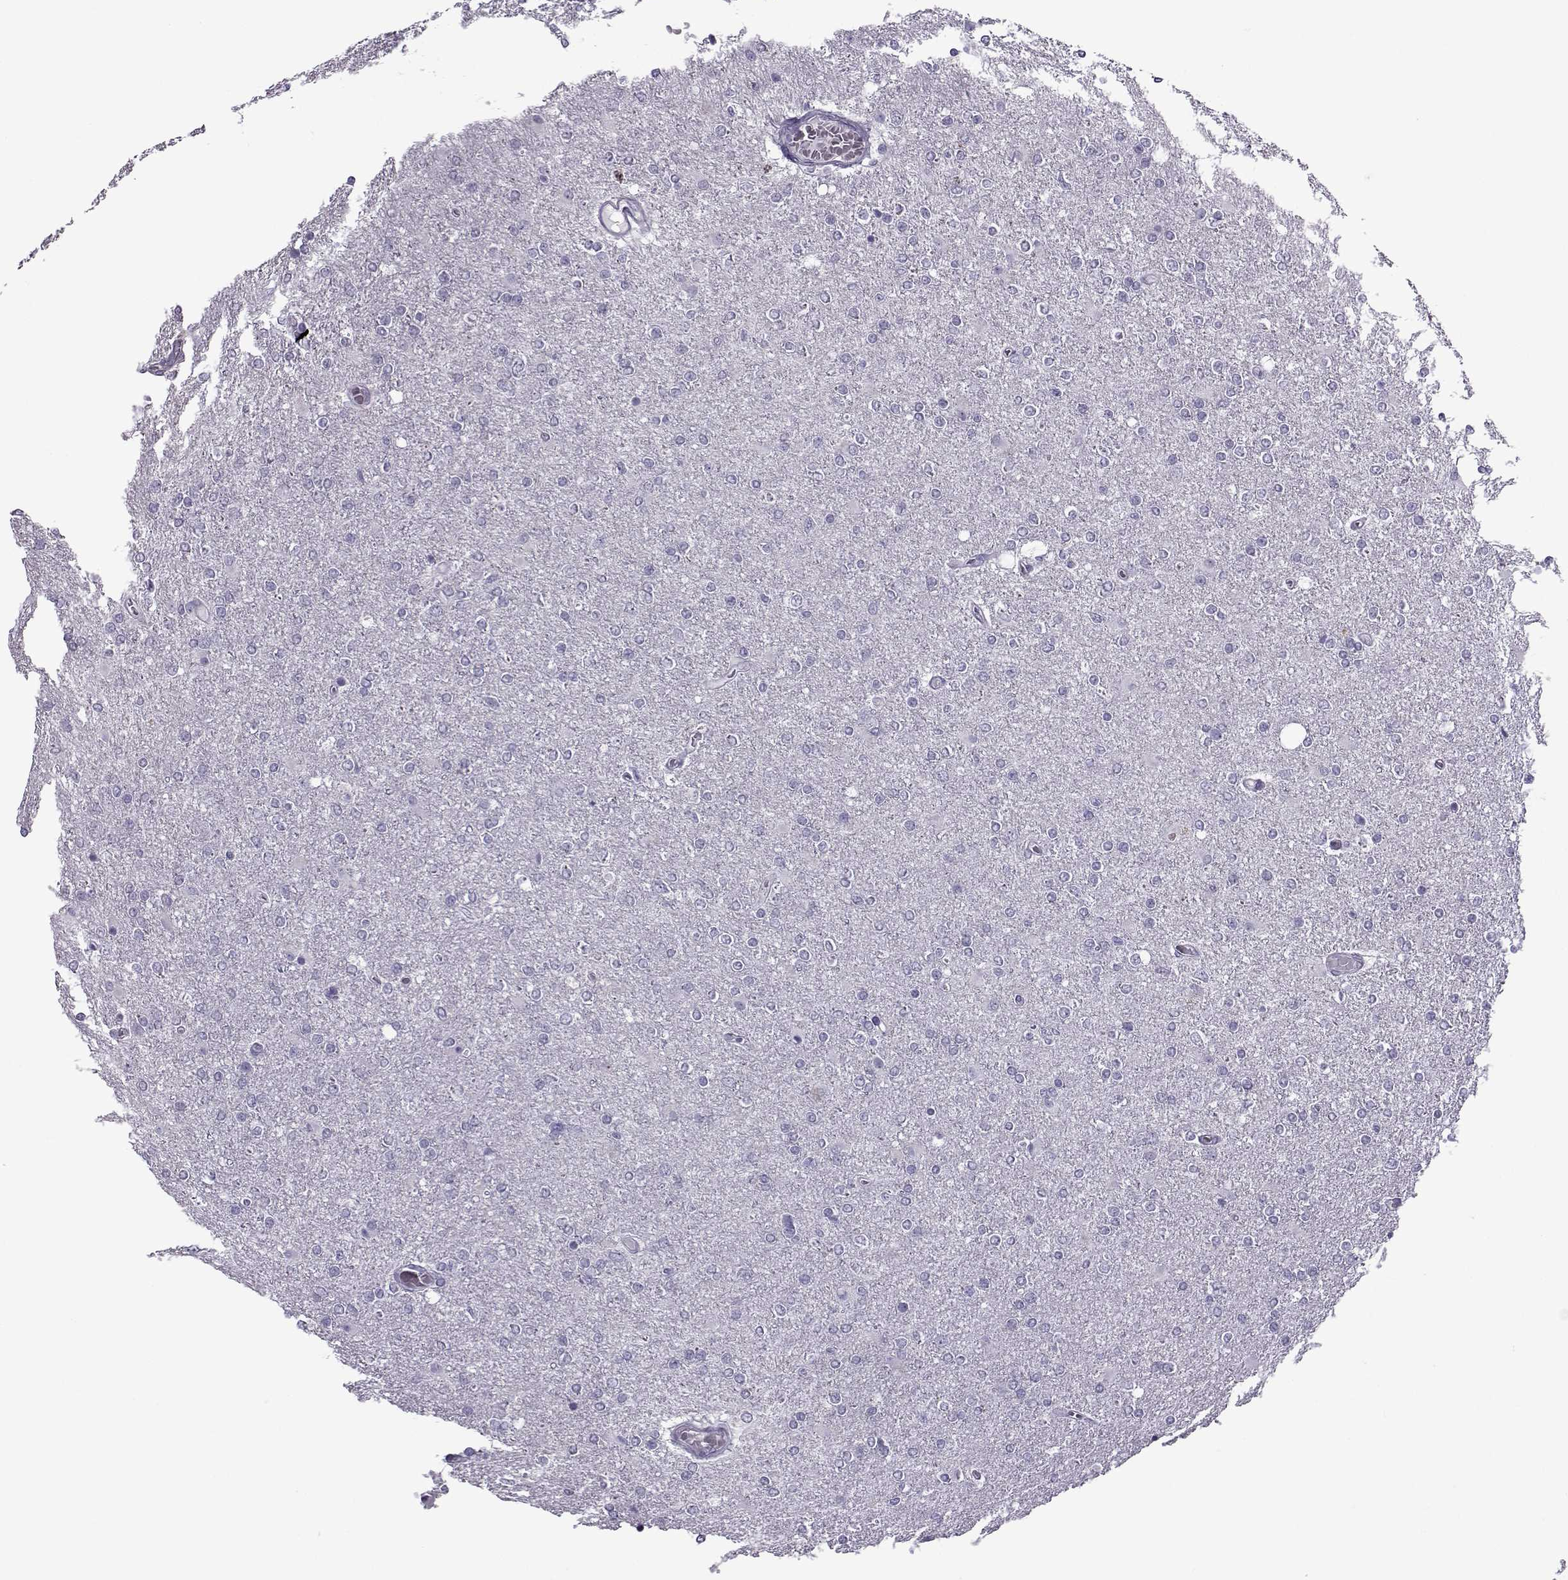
{"staining": {"intensity": "negative", "quantity": "none", "location": "none"}, "tissue": "glioma", "cell_type": "Tumor cells", "image_type": "cancer", "snomed": [{"axis": "morphology", "description": "Glioma, malignant, High grade"}, {"axis": "topography", "description": "Cerebral cortex"}], "caption": "DAB (3,3'-diaminobenzidine) immunohistochemical staining of human glioma displays no significant positivity in tumor cells.", "gene": "OIP5", "patient": {"sex": "male", "age": 70}}